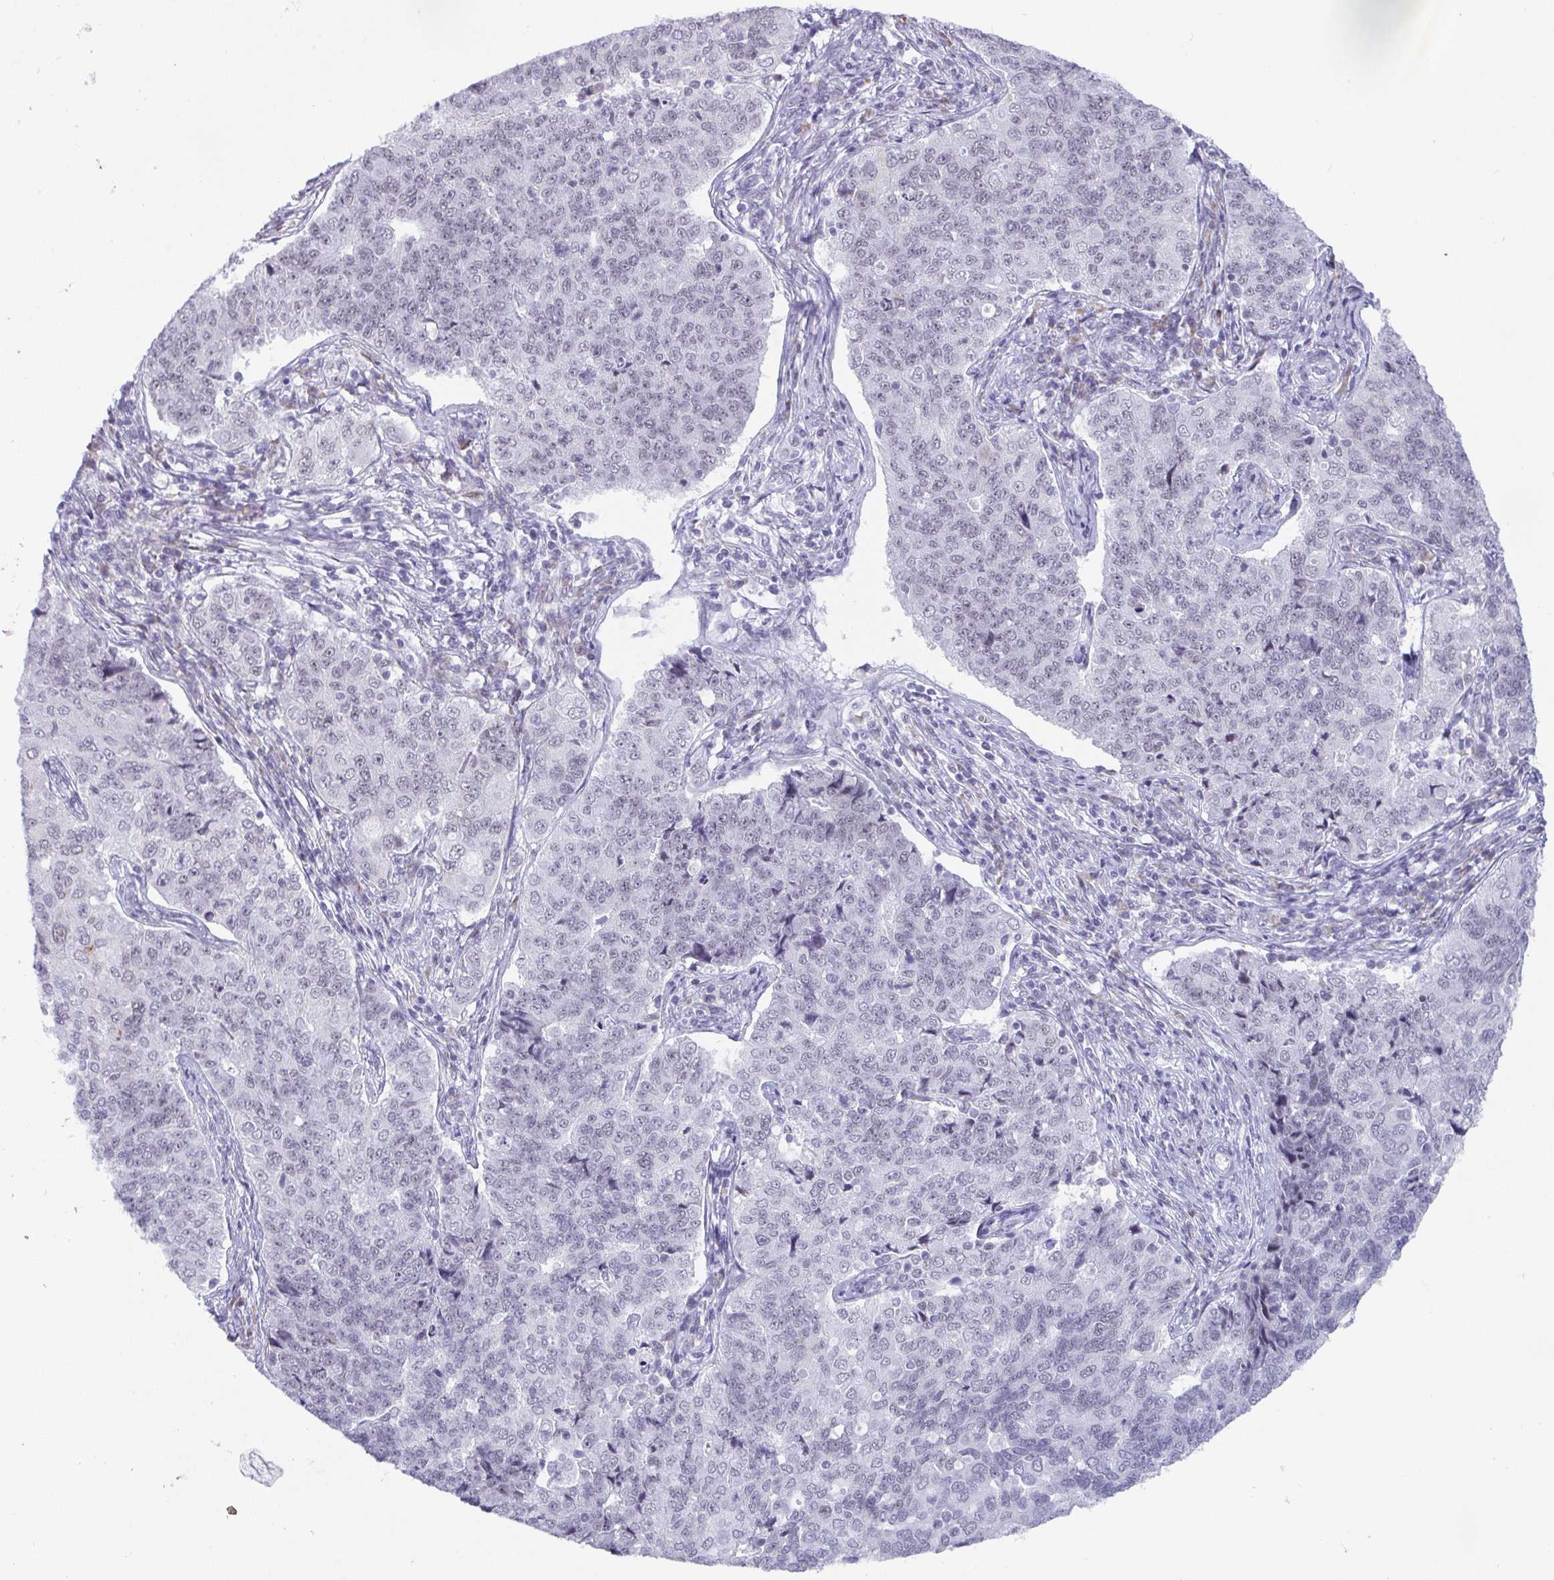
{"staining": {"intensity": "negative", "quantity": "none", "location": "none"}, "tissue": "endometrial cancer", "cell_type": "Tumor cells", "image_type": "cancer", "snomed": [{"axis": "morphology", "description": "Adenocarcinoma, NOS"}, {"axis": "topography", "description": "Endometrium"}], "caption": "A photomicrograph of endometrial adenocarcinoma stained for a protein reveals no brown staining in tumor cells.", "gene": "WDR72", "patient": {"sex": "female", "age": 43}}